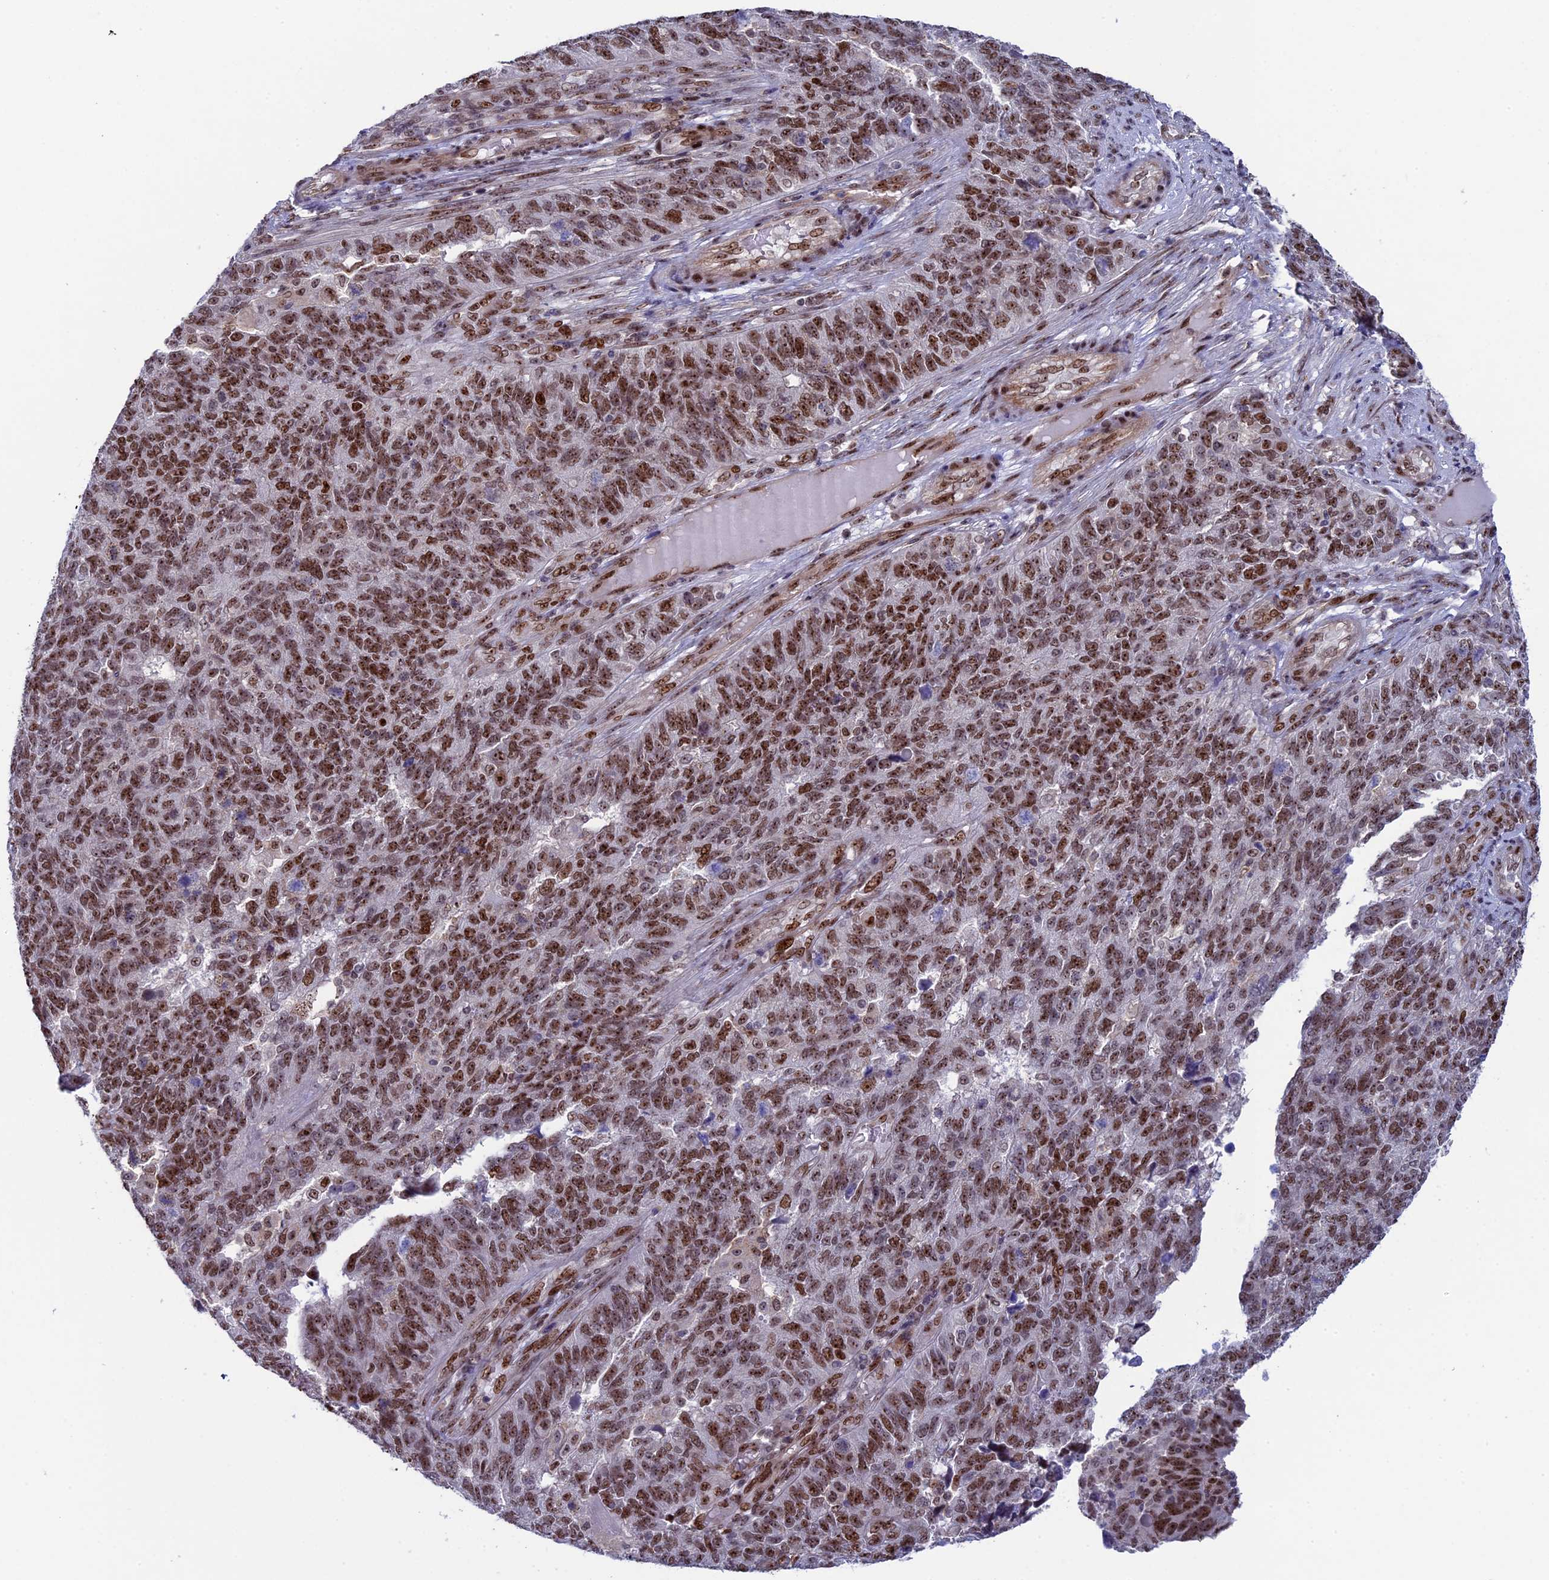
{"staining": {"intensity": "moderate", "quantity": ">75%", "location": "nuclear"}, "tissue": "endometrial cancer", "cell_type": "Tumor cells", "image_type": "cancer", "snomed": [{"axis": "morphology", "description": "Adenocarcinoma, NOS"}, {"axis": "topography", "description": "Endometrium"}], "caption": "IHC micrograph of human endometrial adenocarcinoma stained for a protein (brown), which shows medium levels of moderate nuclear staining in approximately >75% of tumor cells.", "gene": "CCDC86", "patient": {"sex": "female", "age": 66}}